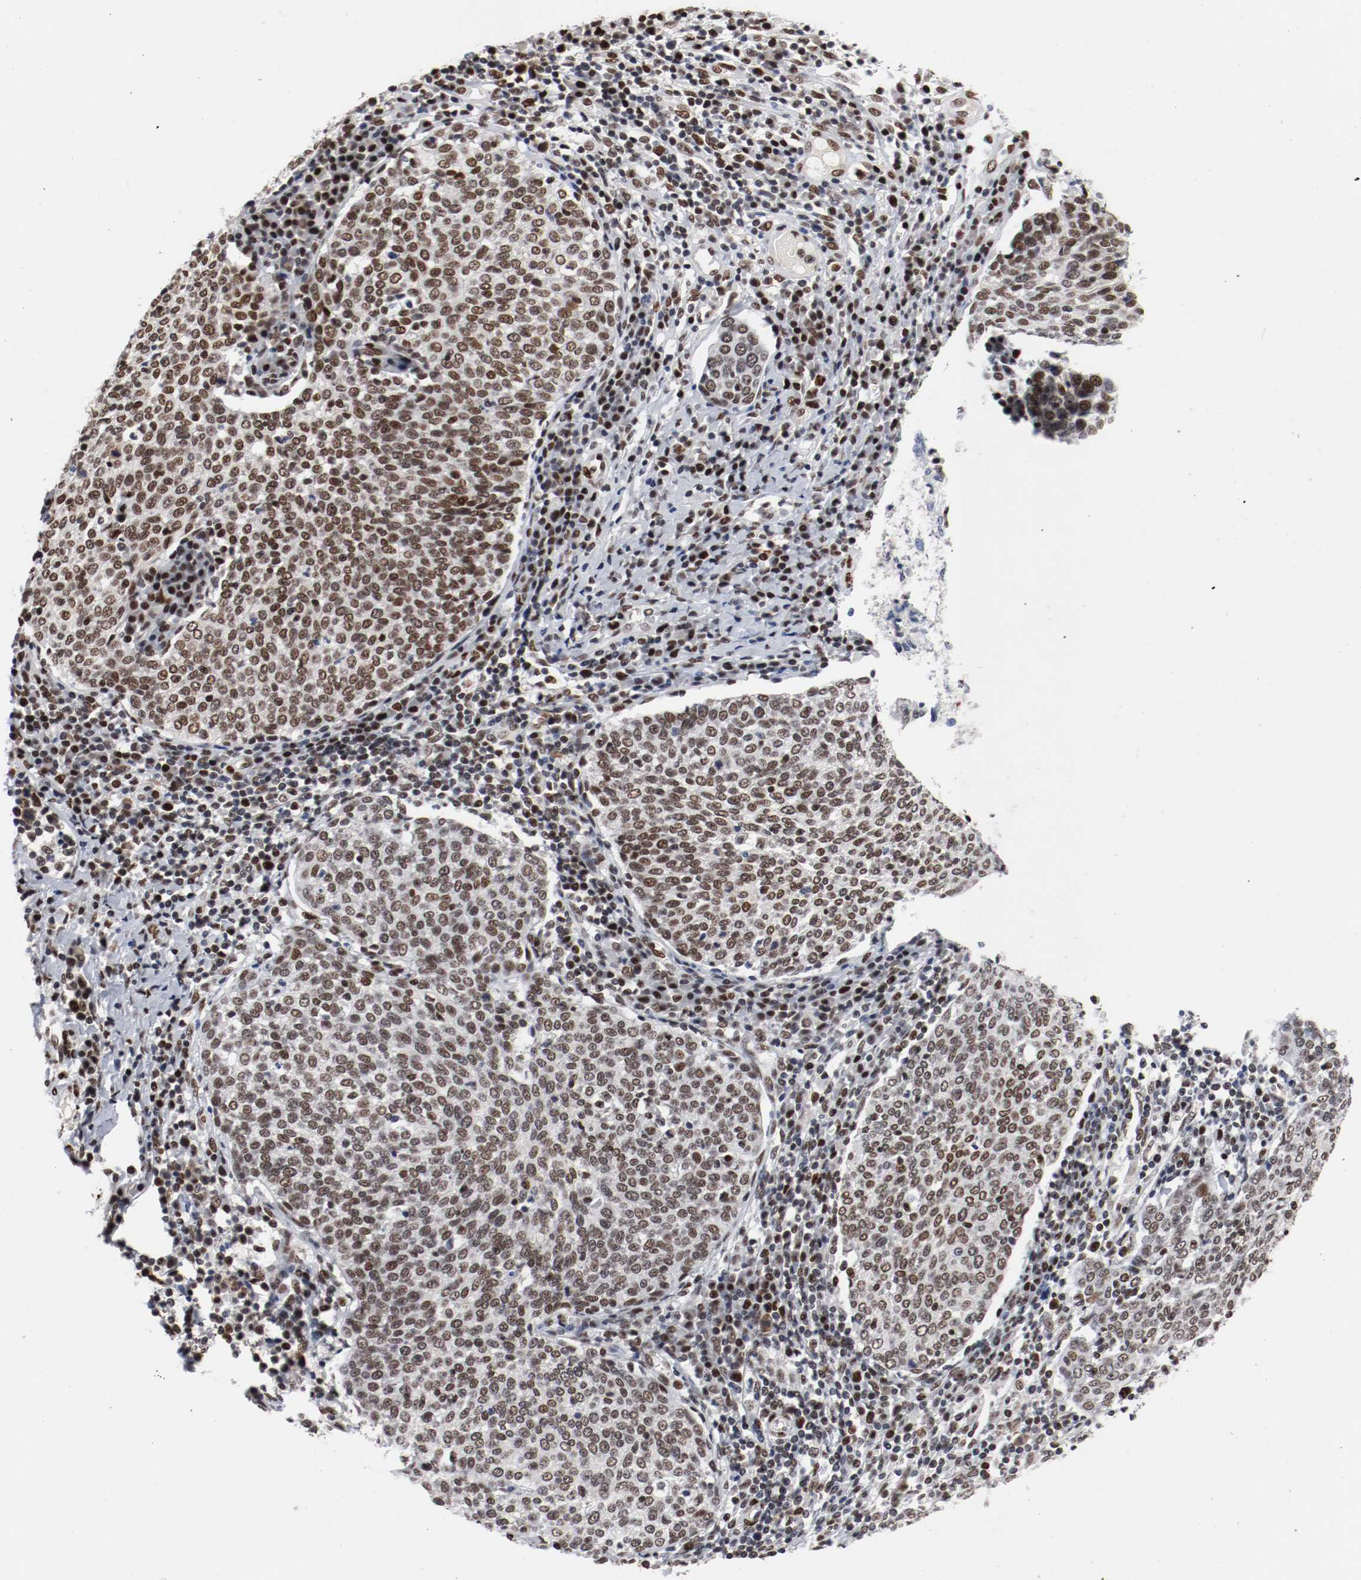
{"staining": {"intensity": "moderate", "quantity": ">75%", "location": "nuclear"}, "tissue": "cervical cancer", "cell_type": "Tumor cells", "image_type": "cancer", "snomed": [{"axis": "morphology", "description": "Squamous cell carcinoma, NOS"}, {"axis": "topography", "description": "Cervix"}], "caption": "Moderate nuclear expression for a protein is identified in approximately >75% of tumor cells of cervical cancer using immunohistochemistry.", "gene": "MEF2D", "patient": {"sex": "female", "age": 40}}